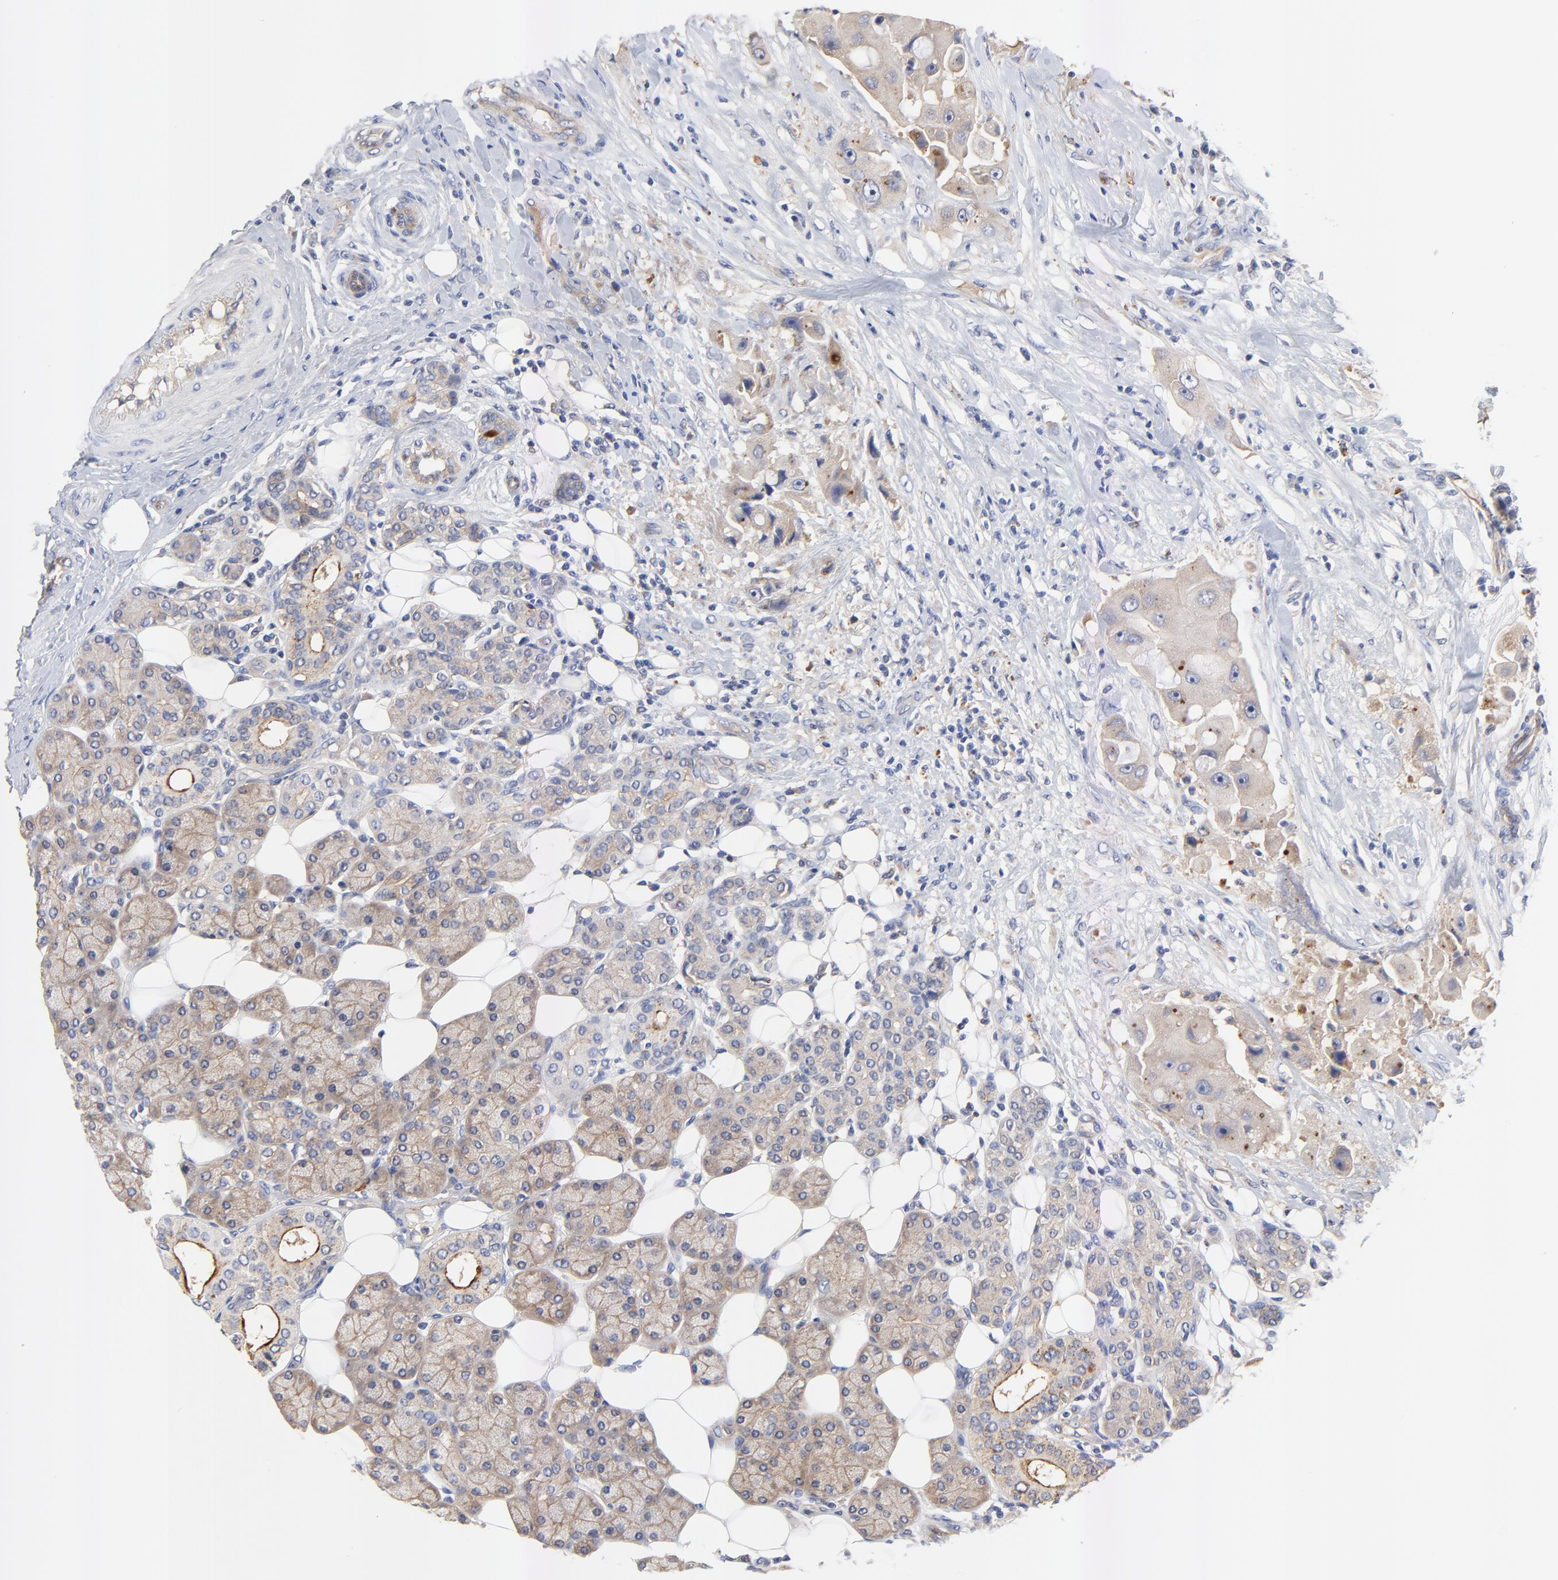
{"staining": {"intensity": "weak", "quantity": ">75%", "location": "cytoplasmic/membranous"}, "tissue": "head and neck cancer", "cell_type": "Tumor cells", "image_type": "cancer", "snomed": [{"axis": "morphology", "description": "Normal tissue, NOS"}, {"axis": "morphology", "description": "Adenocarcinoma, NOS"}, {"axis": "topography", "description": "Salivary gland"}, {"axis": "topography", "description": "Head-Neck"}], "caption": "Head and neck cancer (adenocarcinoma) stained with a protein marker displays weak staining in tumor cells.", "gene": "FBXL2", "patient": {"sex": "male", "age": 80}}